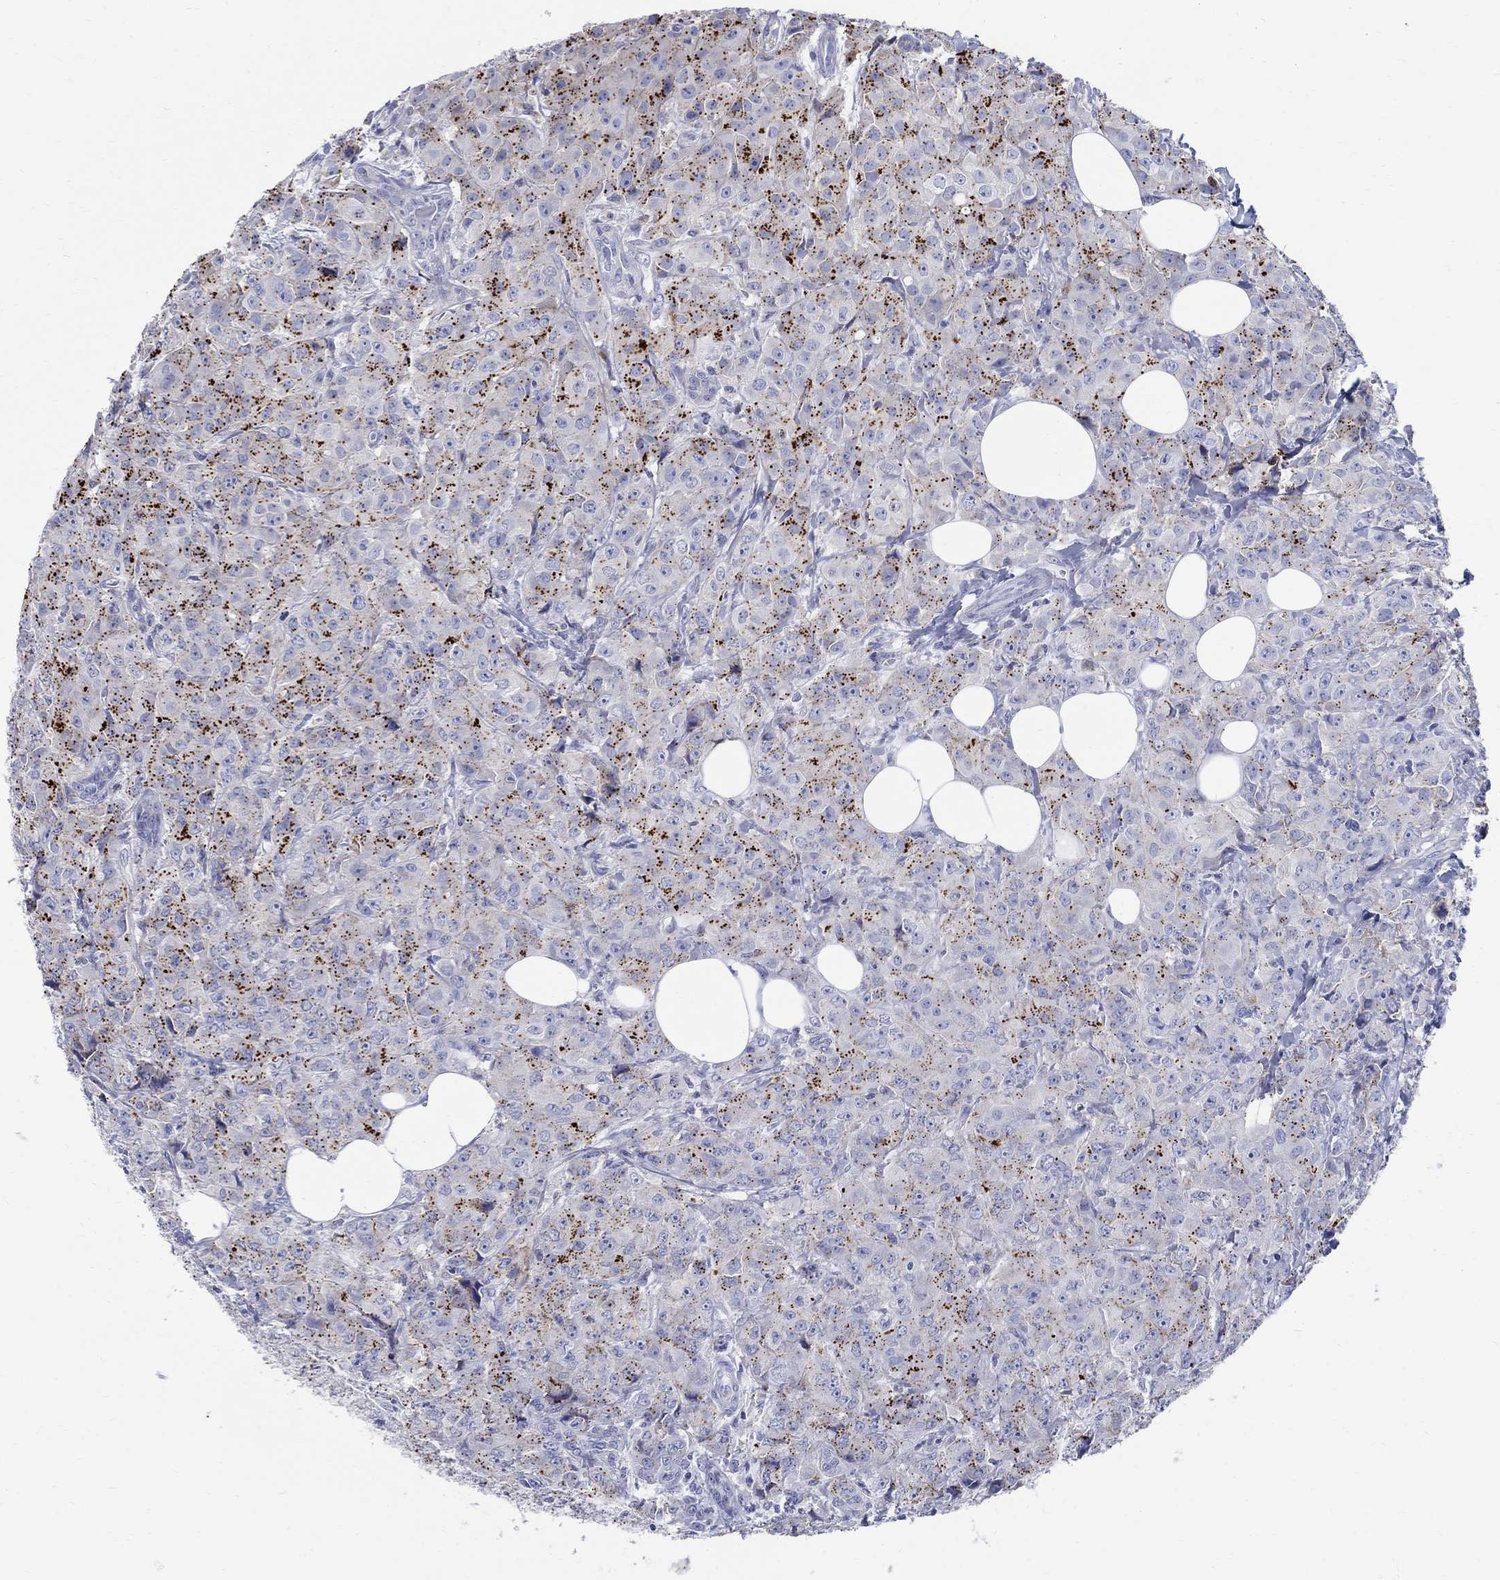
{"staining": {"intensity": "strong", "quantity": "25%-75%", "location": "cytoplasmic/membranous"}, "tissue": "breast cancer", "cell_type": "Tumor cells", "image_type": "cancer", "snomed": [{"axis": "morphology", "description": "Duct carcinoma"}, {"axis": "topography", "description": "Breast"}], "caption": "The micrograph shows staining of breast cancer, revealing strong cytoplasmic/membranous protein positivity (brown color) within tumor cells.", "gene": "SOX2", "patient": {"sex": "female", "age": 43}}